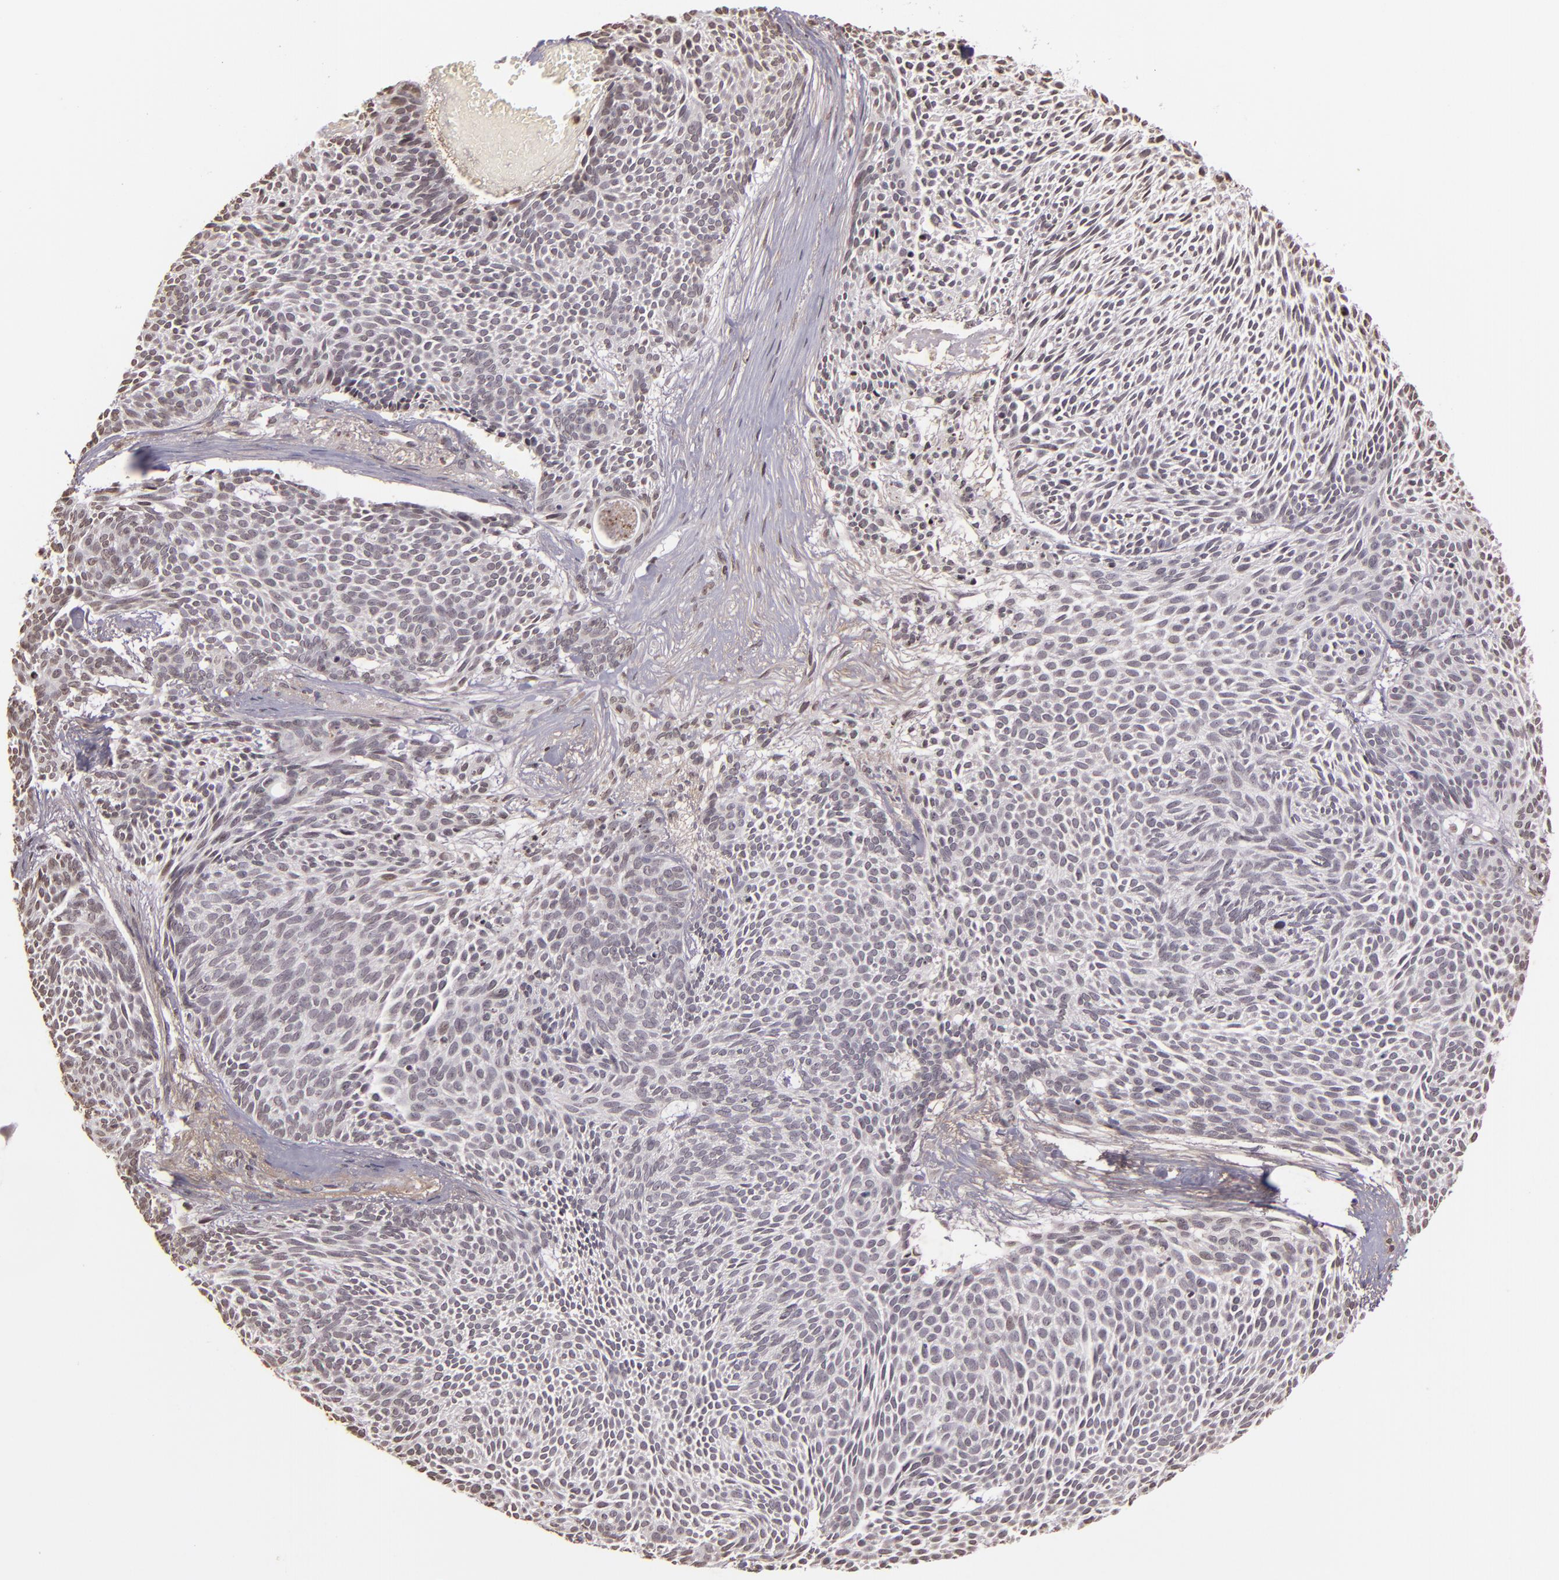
{"staining": {"intensity": "negative", "quantity": "none", "location": "none"}, "tissue": "skin cancer", "cell_type": "Tumor cells", "image_type": "cancer", "snomed": [{"axis": "morphology", "description": "Basal cell carcinoma"}, {"axis": "topography", "description": "Skin"}], "caption": "A histopathology image of human skin basal cell carcinoma is negative for staining in tumor cells.", "gene": "THRB", "patient": {"sex": "male", "age": 84}}